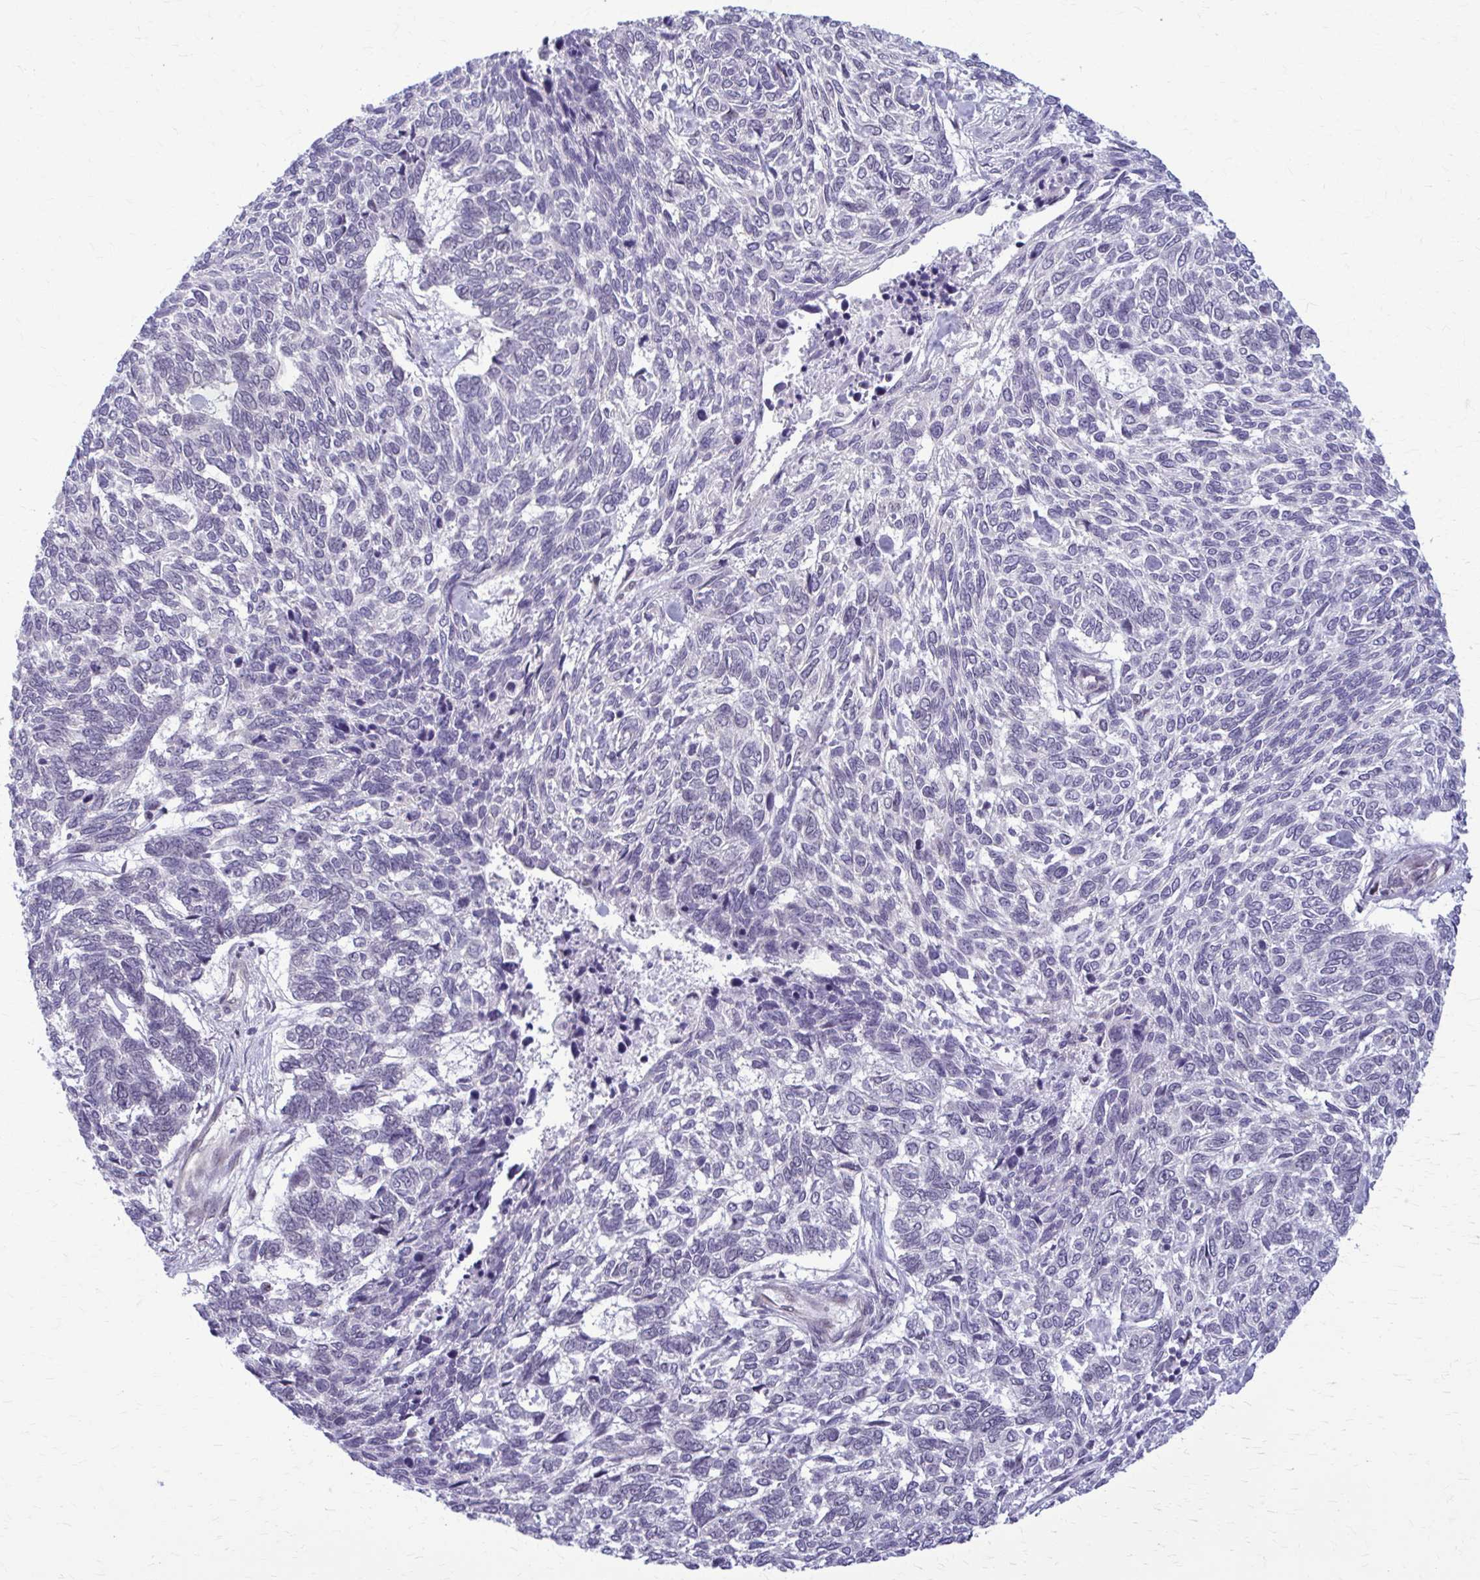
{"staining": {"intensity": "negative", "quantity": "none", "location": "none"}, "tissue": "skin cancer", "cell_type": "Tumor cells", "image_type": "cancer", "snomed": [{"axis": "morphology", "description": "Basal cell carcinoma"}, {"axis": "topography", "description": "Skin"}], "caption": "This is an immunohistochemistry histopathology image of skin basal cell carcinoma. There is no staining in tumor cells.", "gene": "NUMBL", "patient": {"sex": "female", "age": 65}}